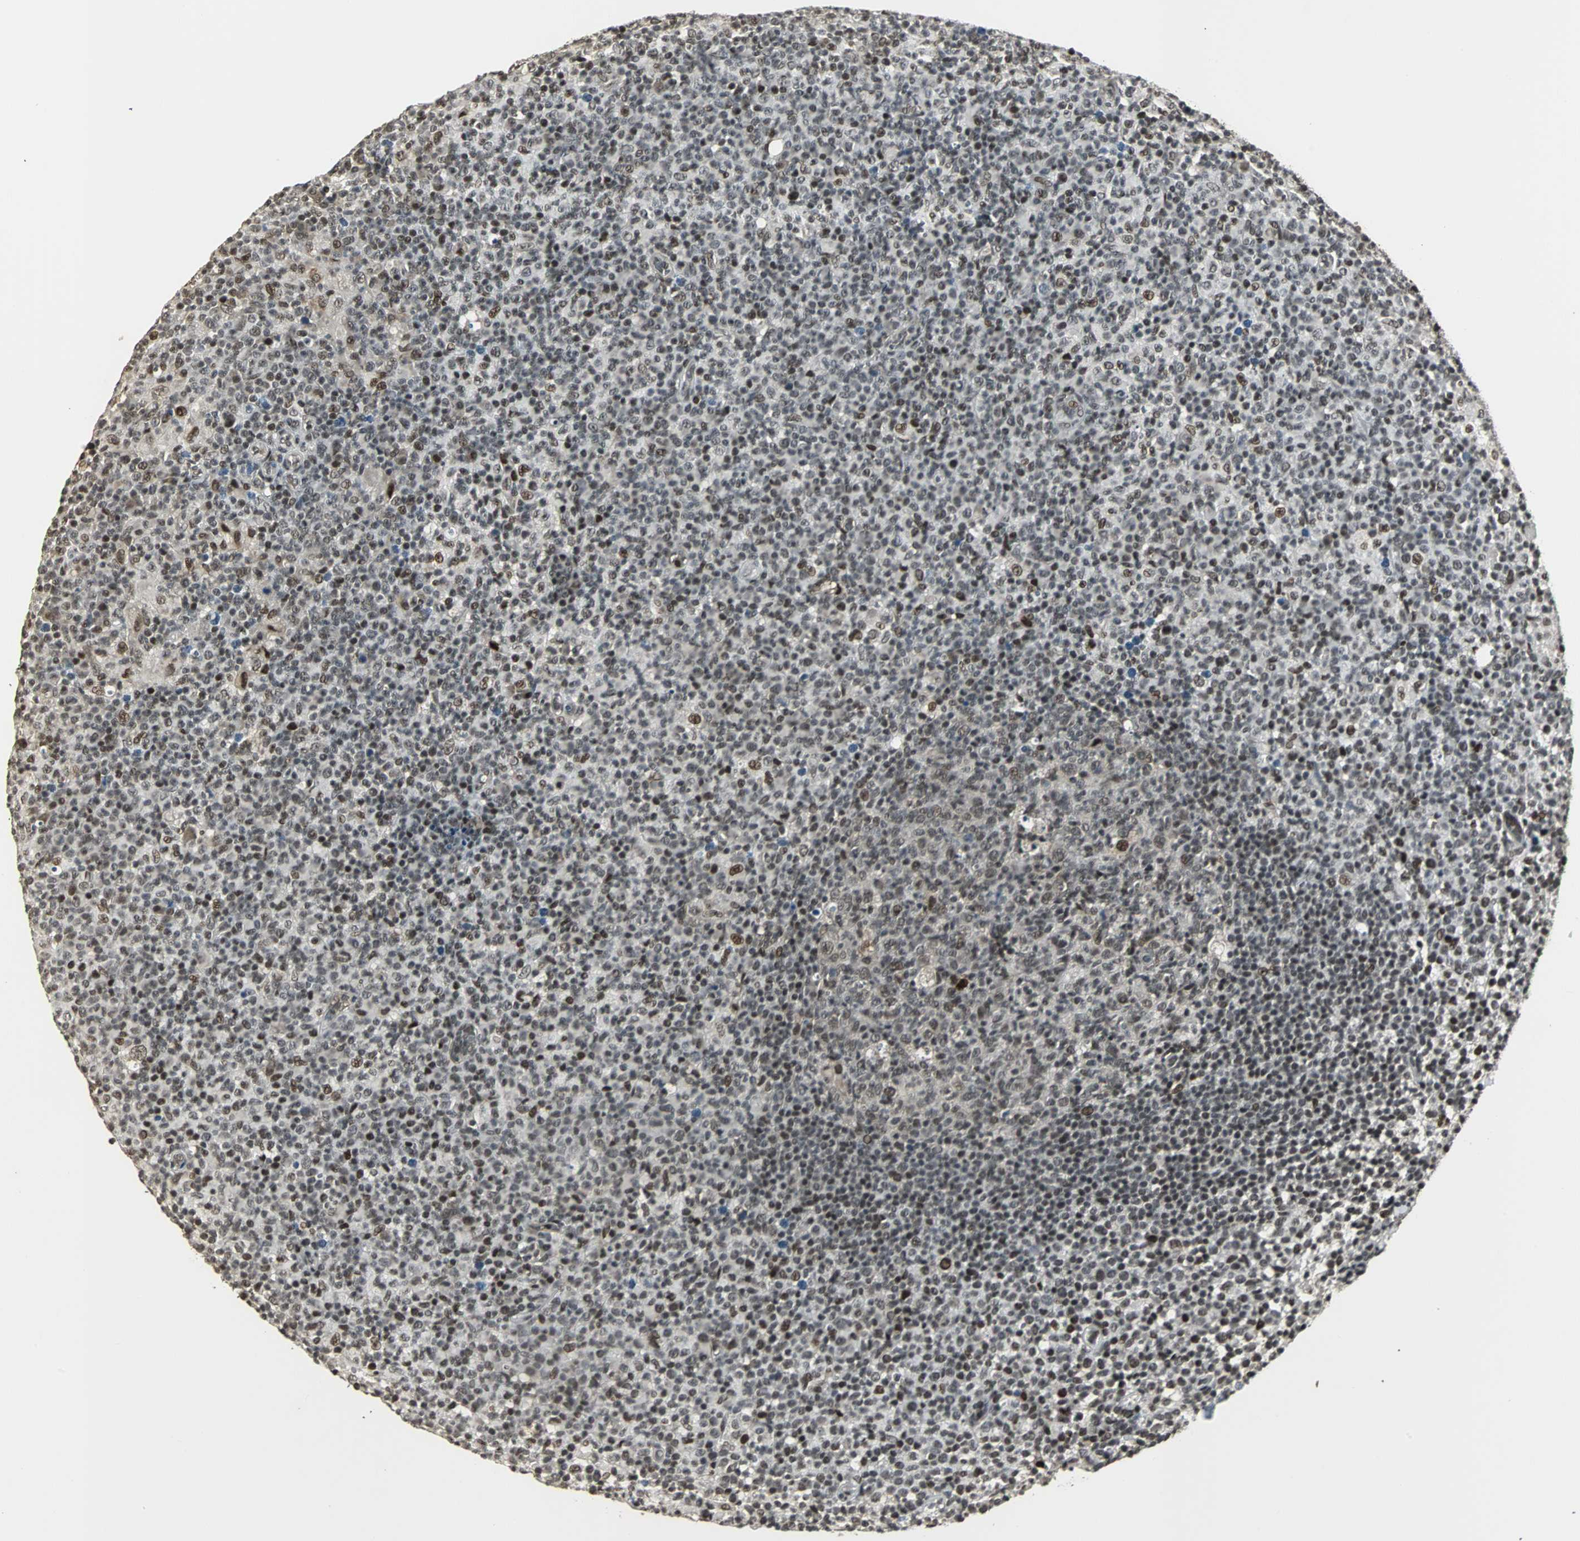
{"staining": {"intensity": "moderate", "quantity": ">75%", "location": "nuclear"}, "tissue": "lymph node", "cell_type": "Germinal center cells", "image_type": "normal", "snomed": [{"axis": "morphology", "description": "Normal tissue, NOS"}, {"axis": "morphology", "description": "Inflammation, NOS"}, {"axis": "topography", "description": "Lymph node"}], "caption": "The immunohistochemical stain labels moderate nuclear expression in germinal center cells of normal lymph node.", "gene": "TAF5", "patient": {"sex": "male", "age": 55}}